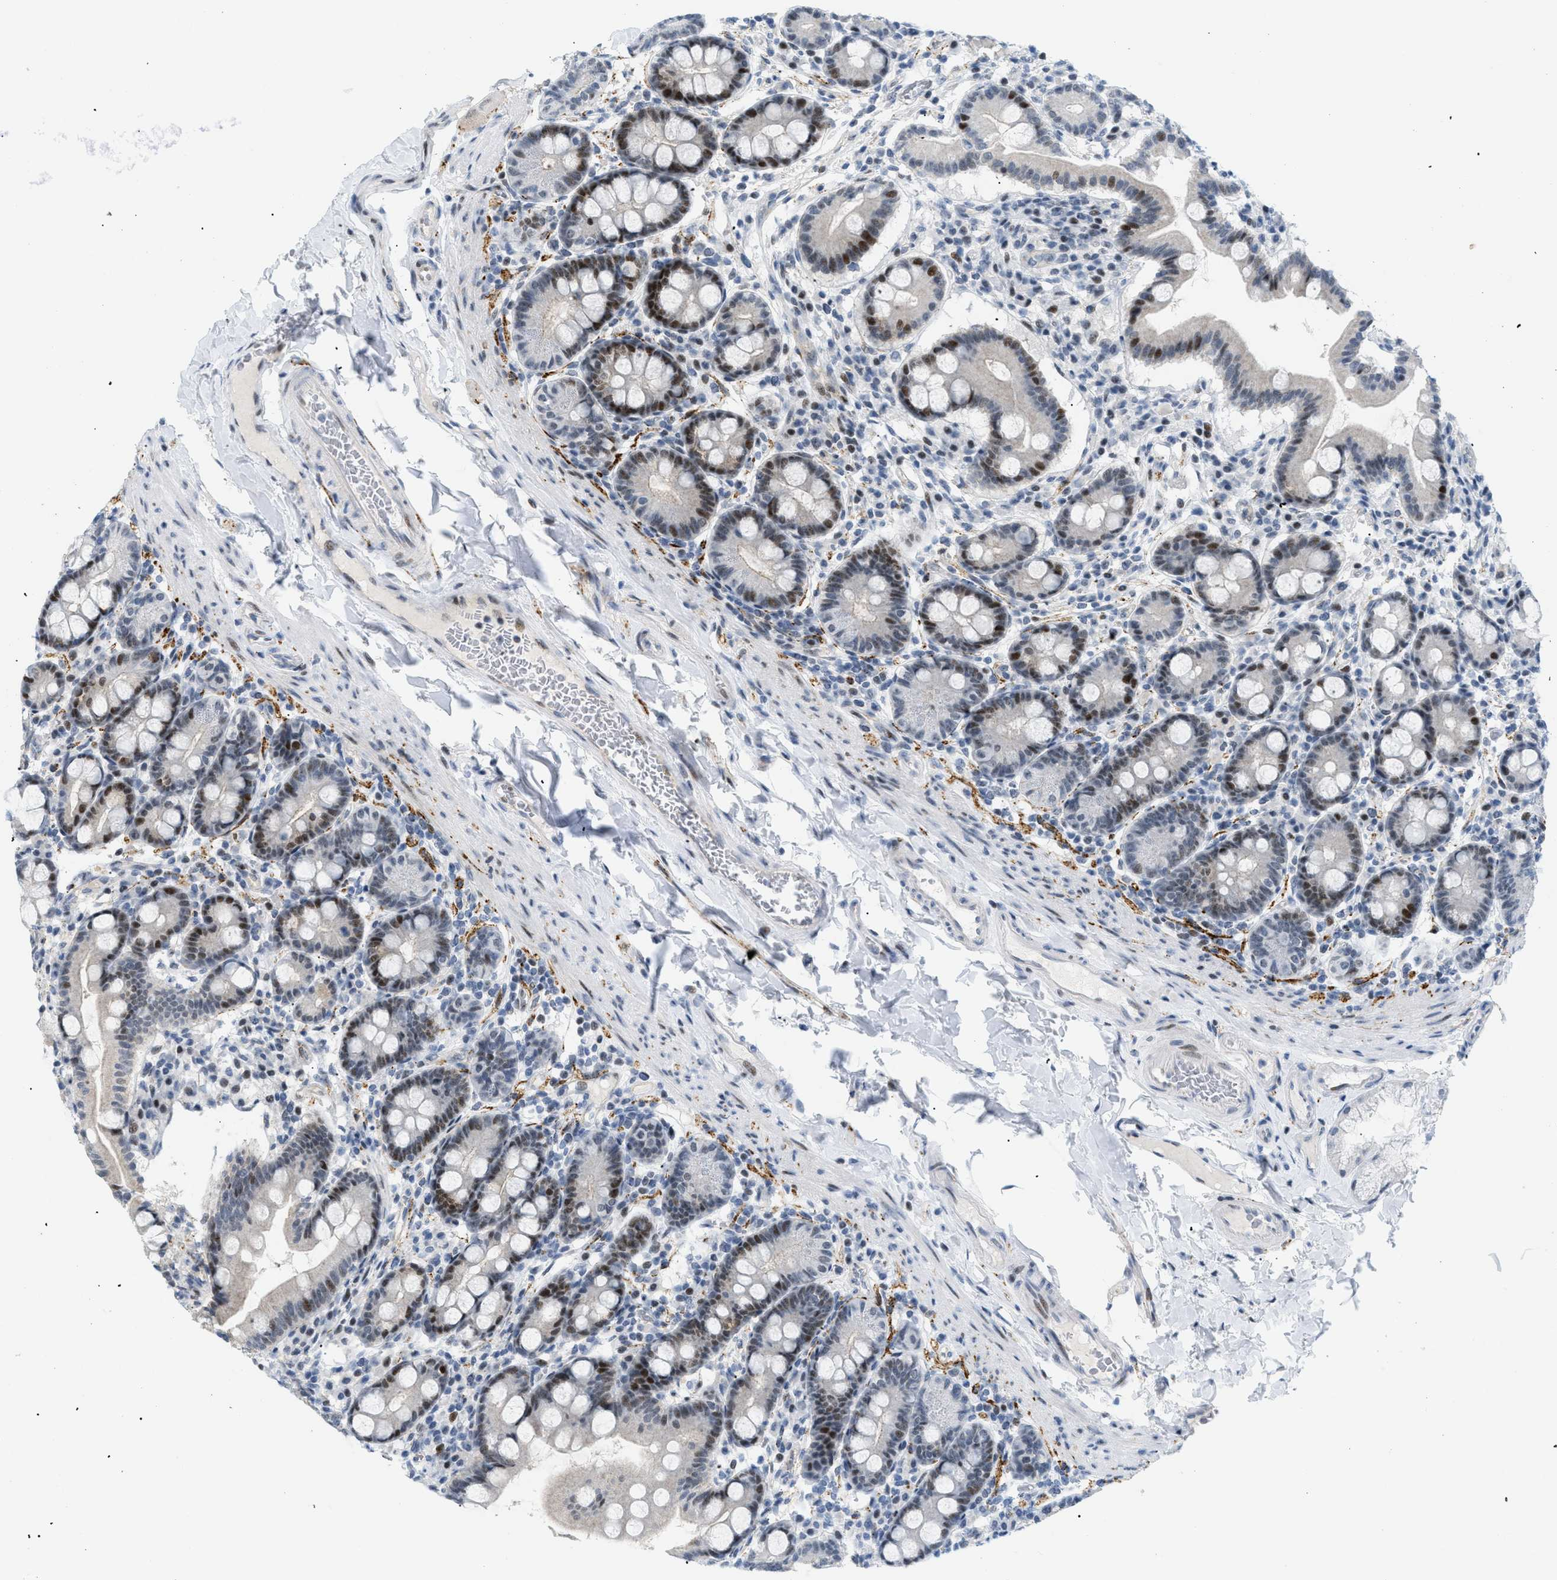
{"staining": {"intensity": "strong", "quantity": "25%-75%", "location": "nuclear"}, "tissue": "duodenum", "cell_type": "Glandular cells", "image_type": "normal", "snomed": [{"axis": "morphology", "description": "Normal tissue, NOS"}, {"axis": "topography", "description": "Duodenum"}], "caption": "Protein expression analysis of unremarkable duodenum shows strong nuclear expression in about 25%-75% of glandular cells.", "gene": "MED1", "patient": {"sex": "male", "age": 50}}